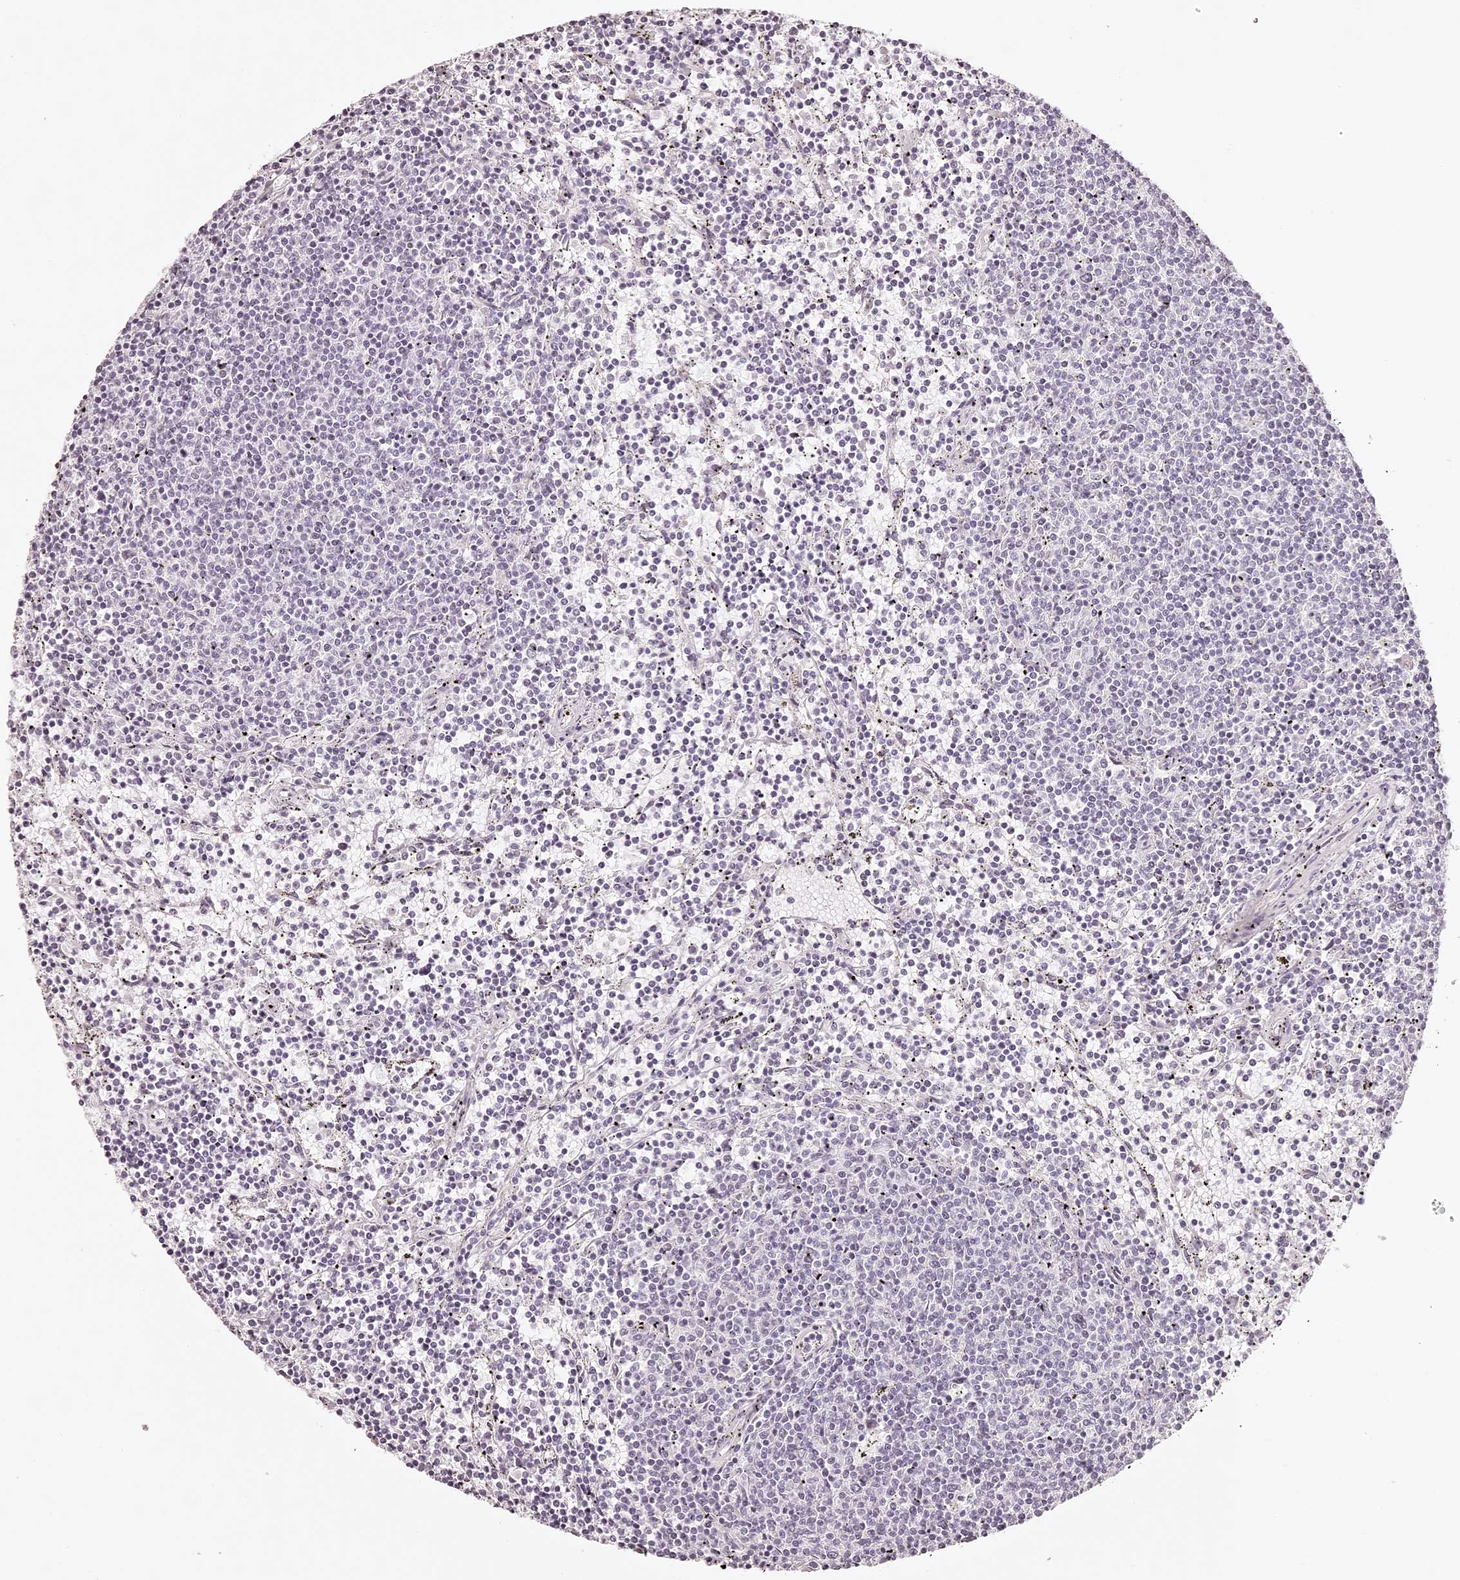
{"staining": {"intensity": "negative", "quantity": "none", "location": "none"}, "tissue": "lymphoma", "cell_type": "Tumor cells", "image_type": "cancer", "snomed": [{"axis": "morphology", "description": "Malignant lymphoma, non-Hodgkin's type, Low grade"}, {"axis": "topography", "description": "Spleen"}], "caption": "Immunohistochemical staining of human lymphoma reveals no significant expression in tumor cells. (Brightfield microscopy of DAB immunohistochemistry (IHC) at high magnification).", "gene": "ELAPOR1", "patient": {"sex": "female", "age": 50}}